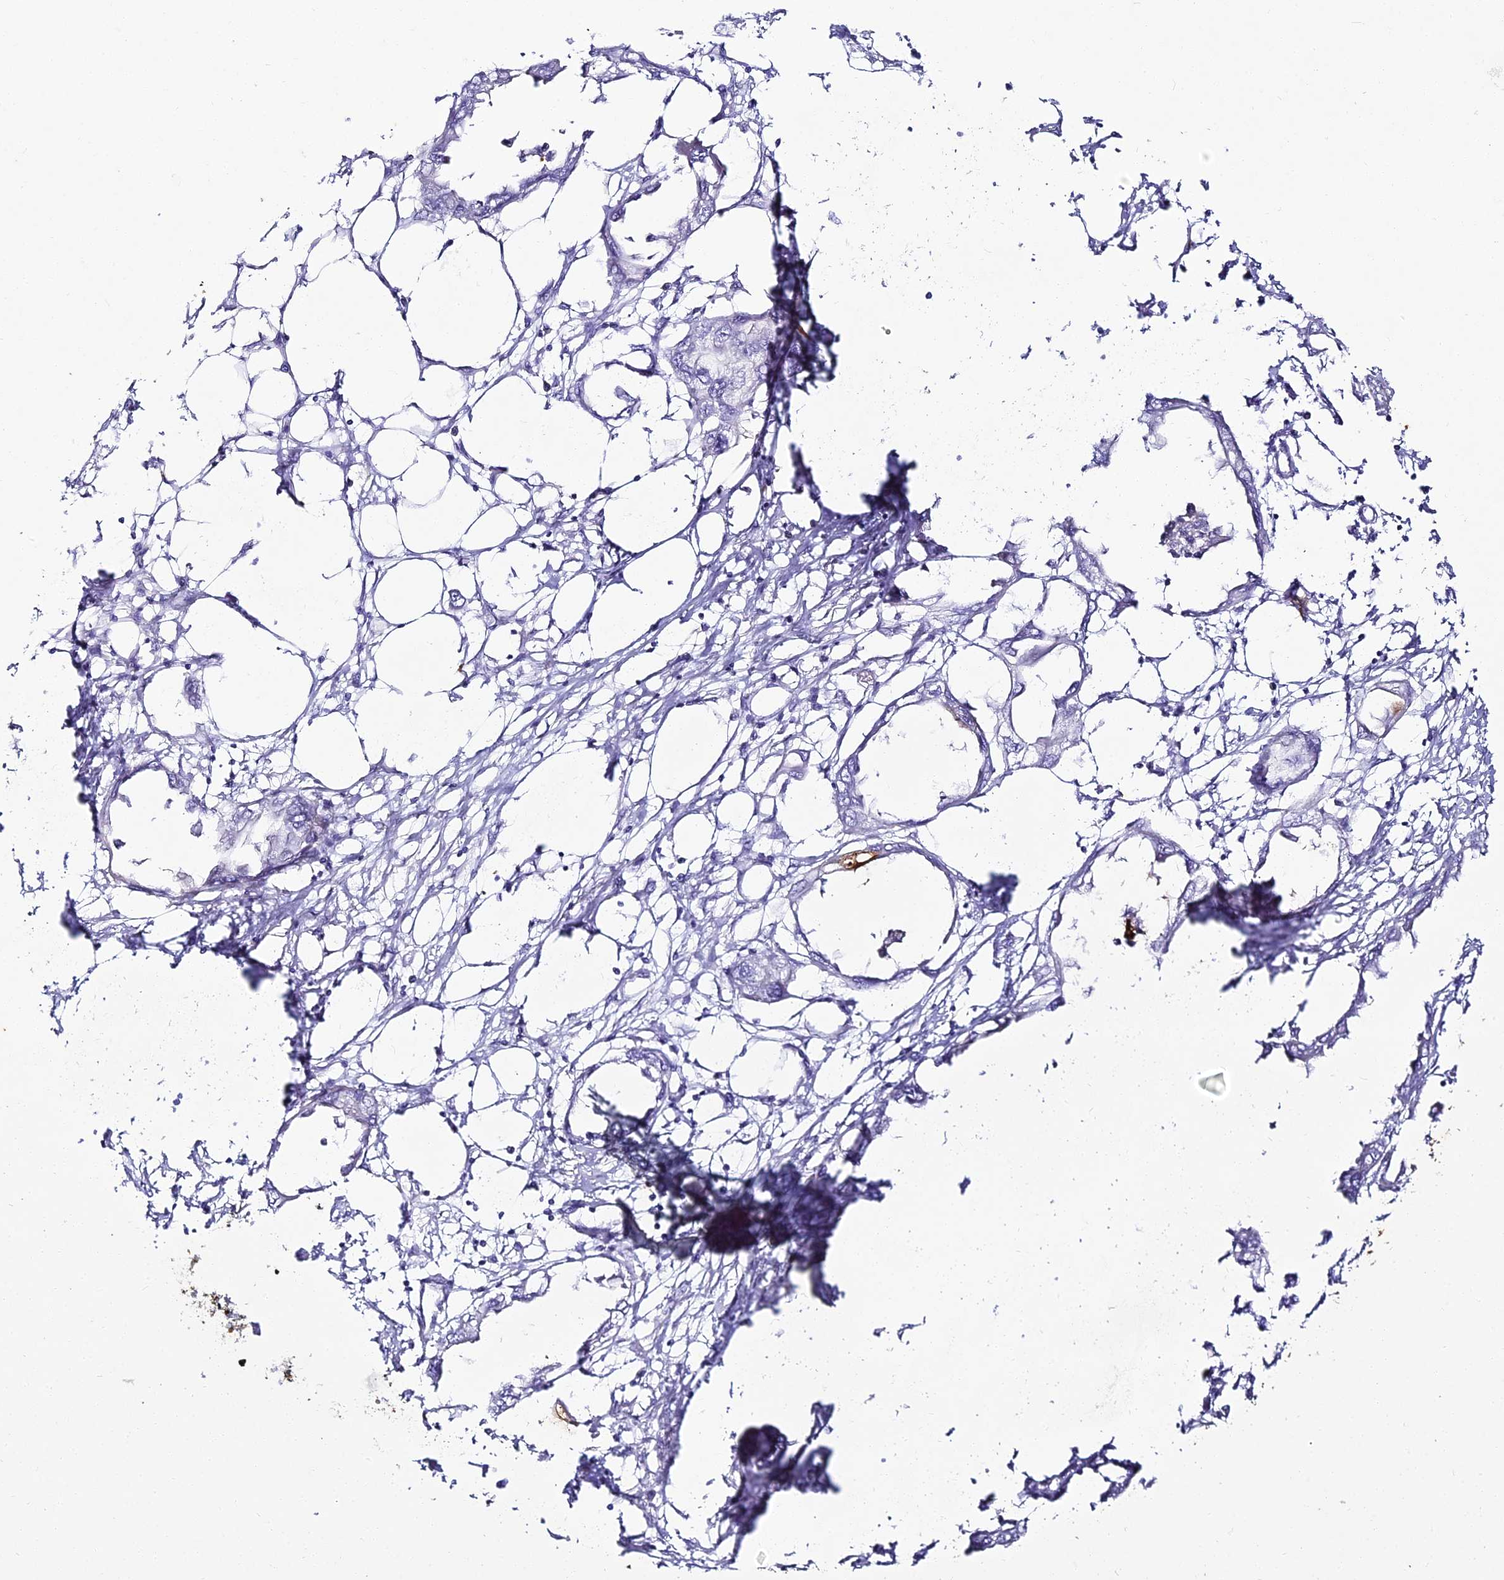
{"staining": {"intensity": "negative", "quantity": "none", "location": "none"}, "tissue": "endometrial cancer", "cell_type": "Tumor cells", "image_type": "cancer", "snomed": [{"axis": "morphology", "description": "Adenocarcinoma, NOS"}, {"axis": "morphology", "description": "Adenocarcinoma, metastatic, NOS"}, {"axis": "topography", "description": "Adipose tissue"}, {"axis": "topography", "description": "Endometrium"}], "caption": "Image shows no significant protein staining in tumor cells of endometrial adenocarcinoma. (Stains: DAB (3,3'-diaminobenzidine) immunohistochemistry (IHC) with hematoxylin counter stain, Microscopy: brightfield microscopy at high magnification).", "gene": "ALPG", "patient": {"sex": "female", "age": 67}}